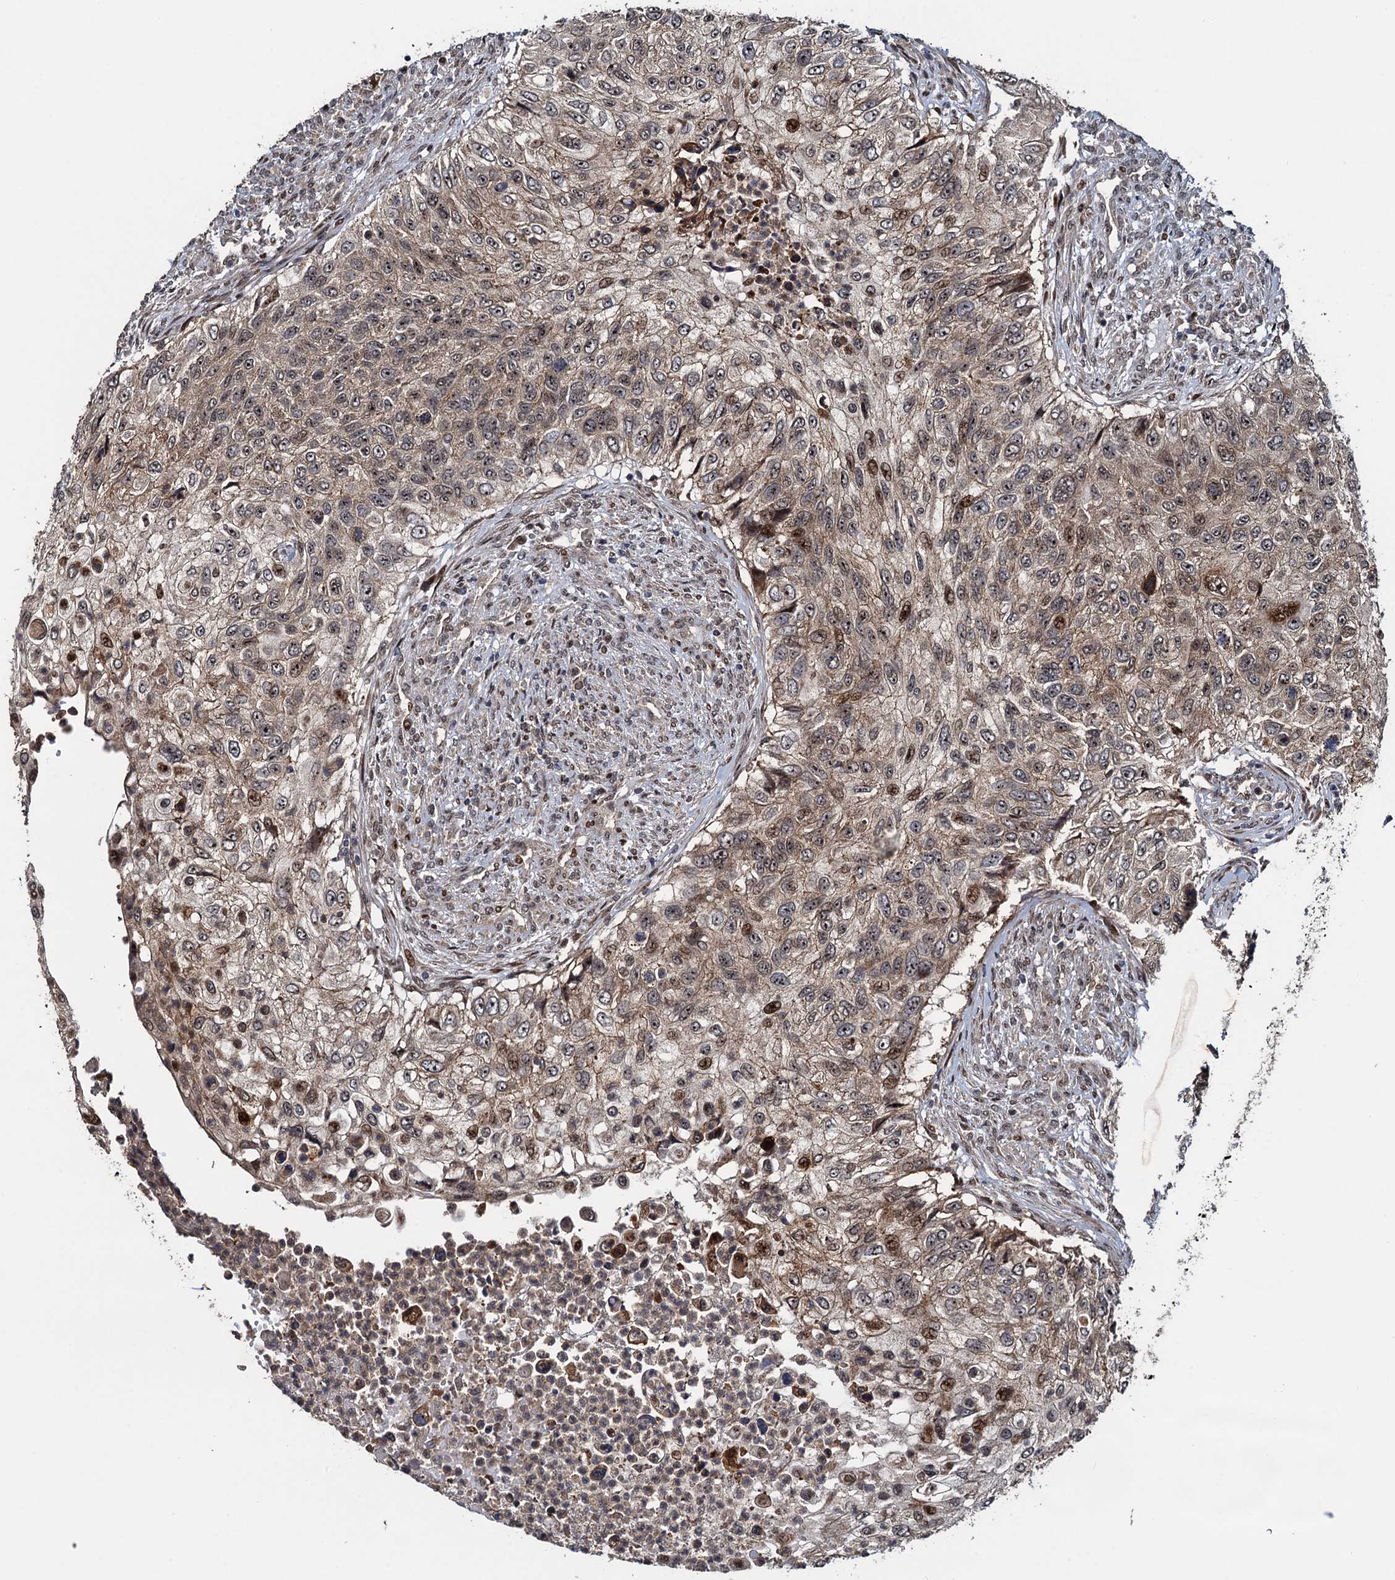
{"staining": {"intensity": "moderate", "quantity": ">75%", "location": "cytoplasmic/membranous,nuclear"}, "tissue": "urothelial cancer", "cell_type": "Tumor cells", "image_type": "cancer", "snomed": [{"axis": "morphology", "description": "Urothelial carcinoma, High grade"}, {"axis": "topography", "description": "Urinary bladder"}], "caption": "This image displays immunohistochemistry staining of human high-grade urothelial carcinoma, with medium moderate cytoplasmic/membranous and nuclear staining in approximately >75% of tumor cells.", "gene": "ATOSA", "patient": {"sex": "female", "age": 60}}